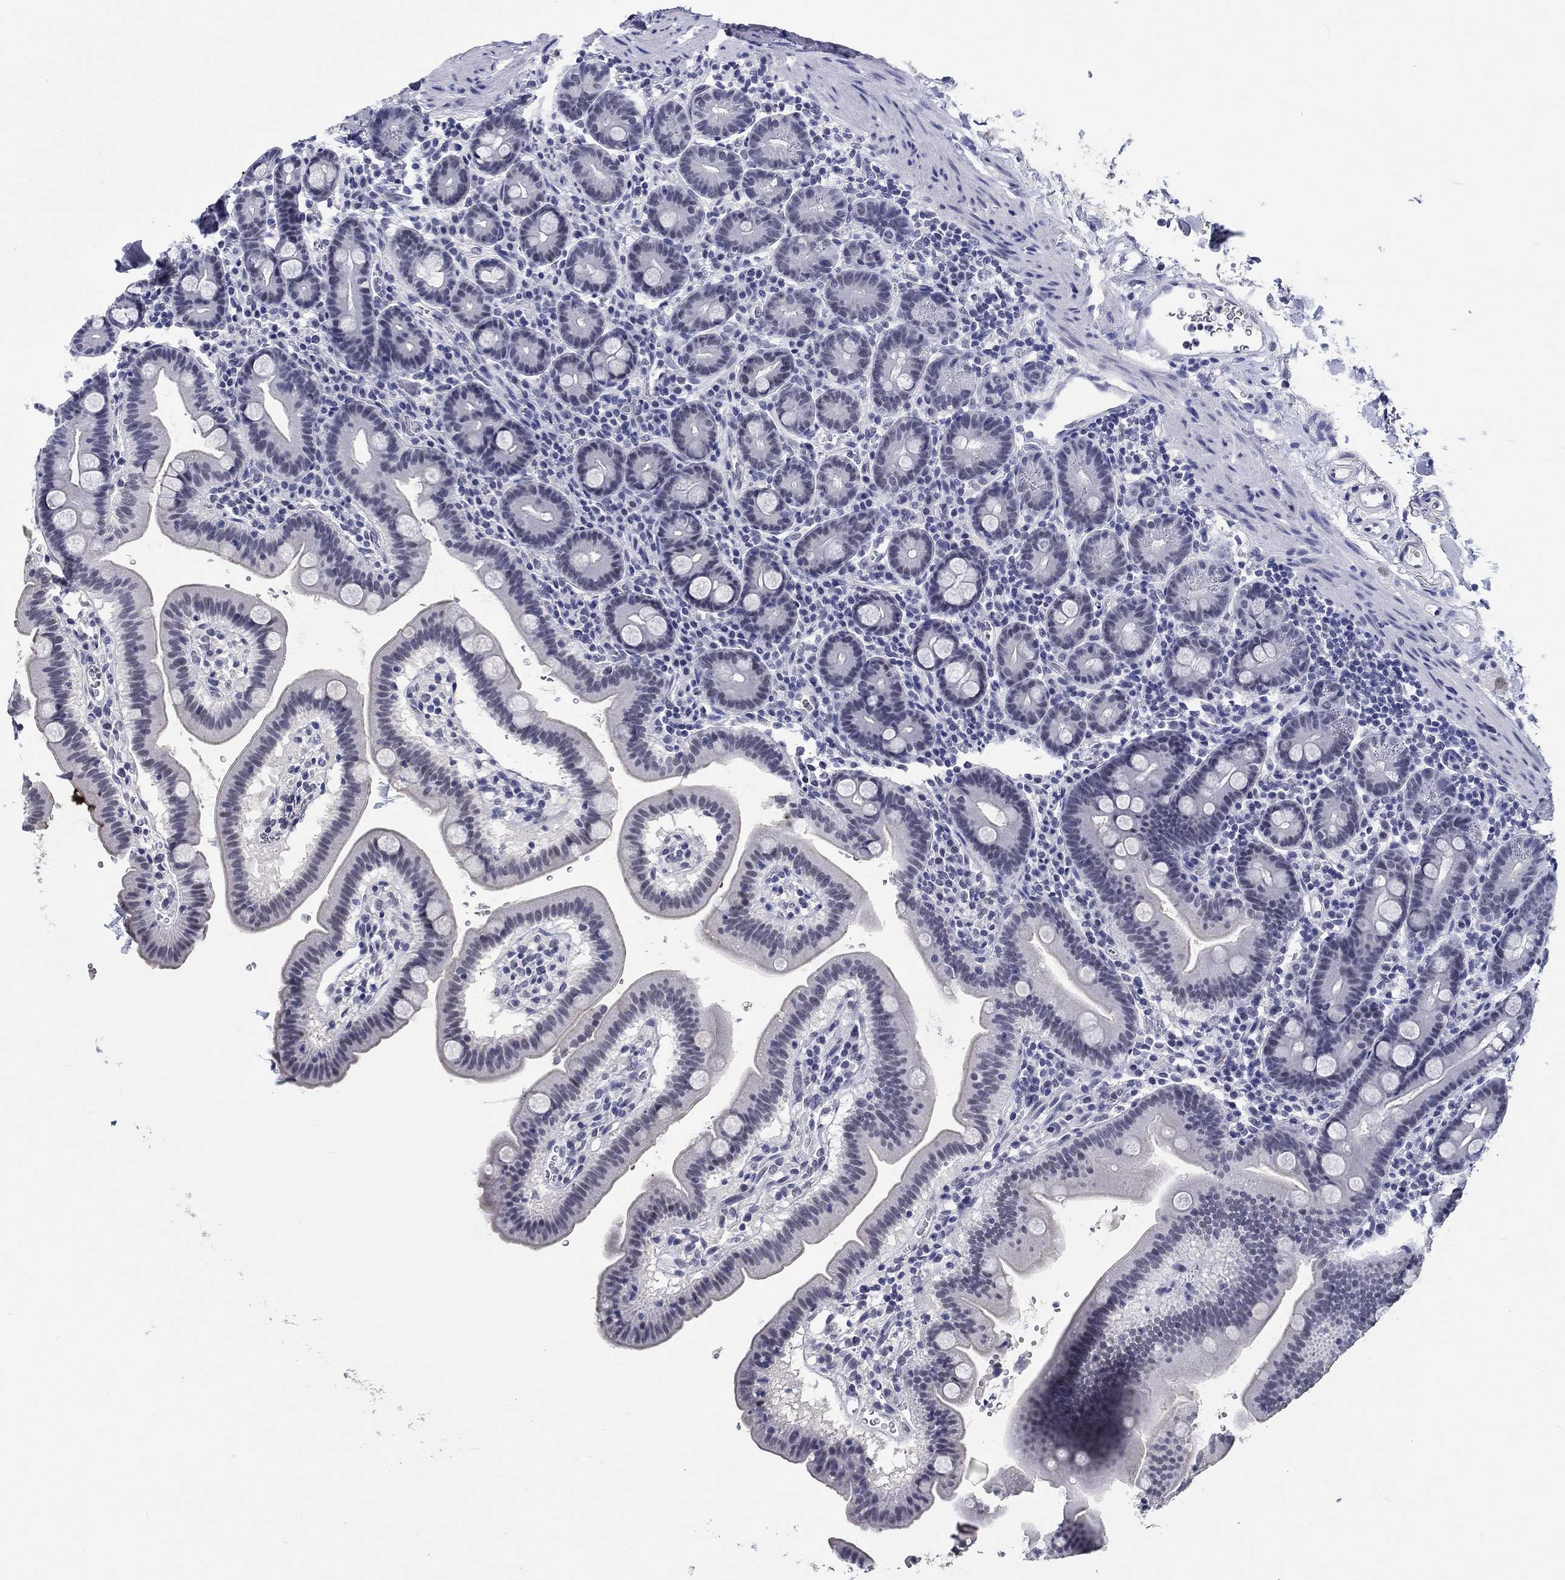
{"staining": {"intensity": "negative", "quantity": "none", "location": "none"}, "tissue": "duodenum", "cell_type": "Glandular cells", "image_type": "normal", "snomed": [{"axis": "morphology", "description": "Normal tissue, NOS"}, {"axis": "topography", "description": "Duodenum"}], "caption": "Protein analysis of benign duodenum displays no significant positivity in glandular cells. The staining is performed using DAB (3,3'-diaminobenzidine) brown chromogen with nuclei counter-stained in using hematoxylin.", "gene": "GRIN1", "patient": {"sex": "male", "age": 59}}